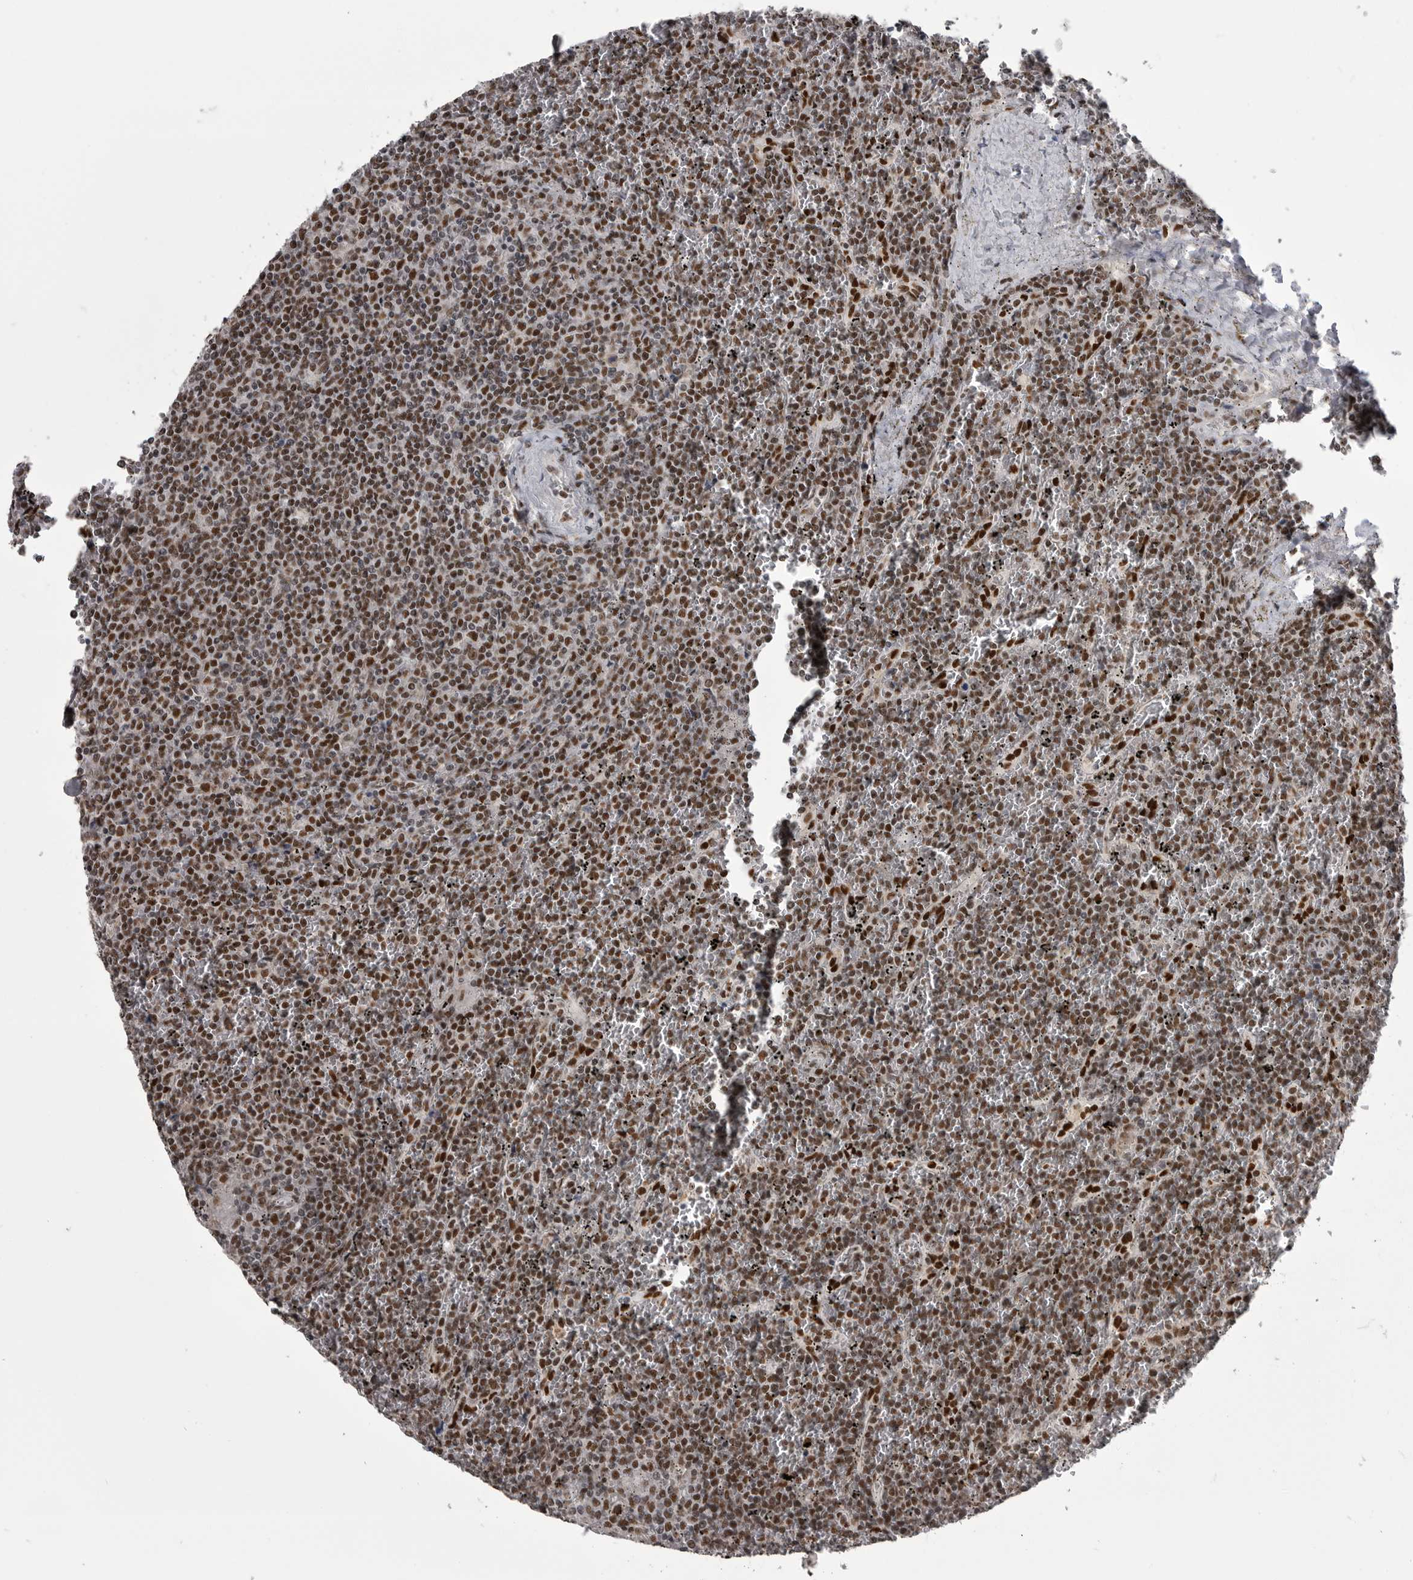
{"staining": {"intensity": "strong", "quantity": ">75%", "location": "nuclear"}, "tissue": "lymphoma", "cell_type": "Tumor cells", "image_type": "cancer", "snomed": [{"axis": "morphology", "description": "Malignant lymphoma, non-Hodgkin's type, Low grade"}, {"axis": "topography", "description": "Spleen"}], "caption": "The immunohistochemical stain labels strong nuclear expression in tumor cells of malignant lymphoma, non-Hodgkin's type (low-grade) tissue.", "gene": "MEPCE", "patient": {"sex": "female", "age": 19}}